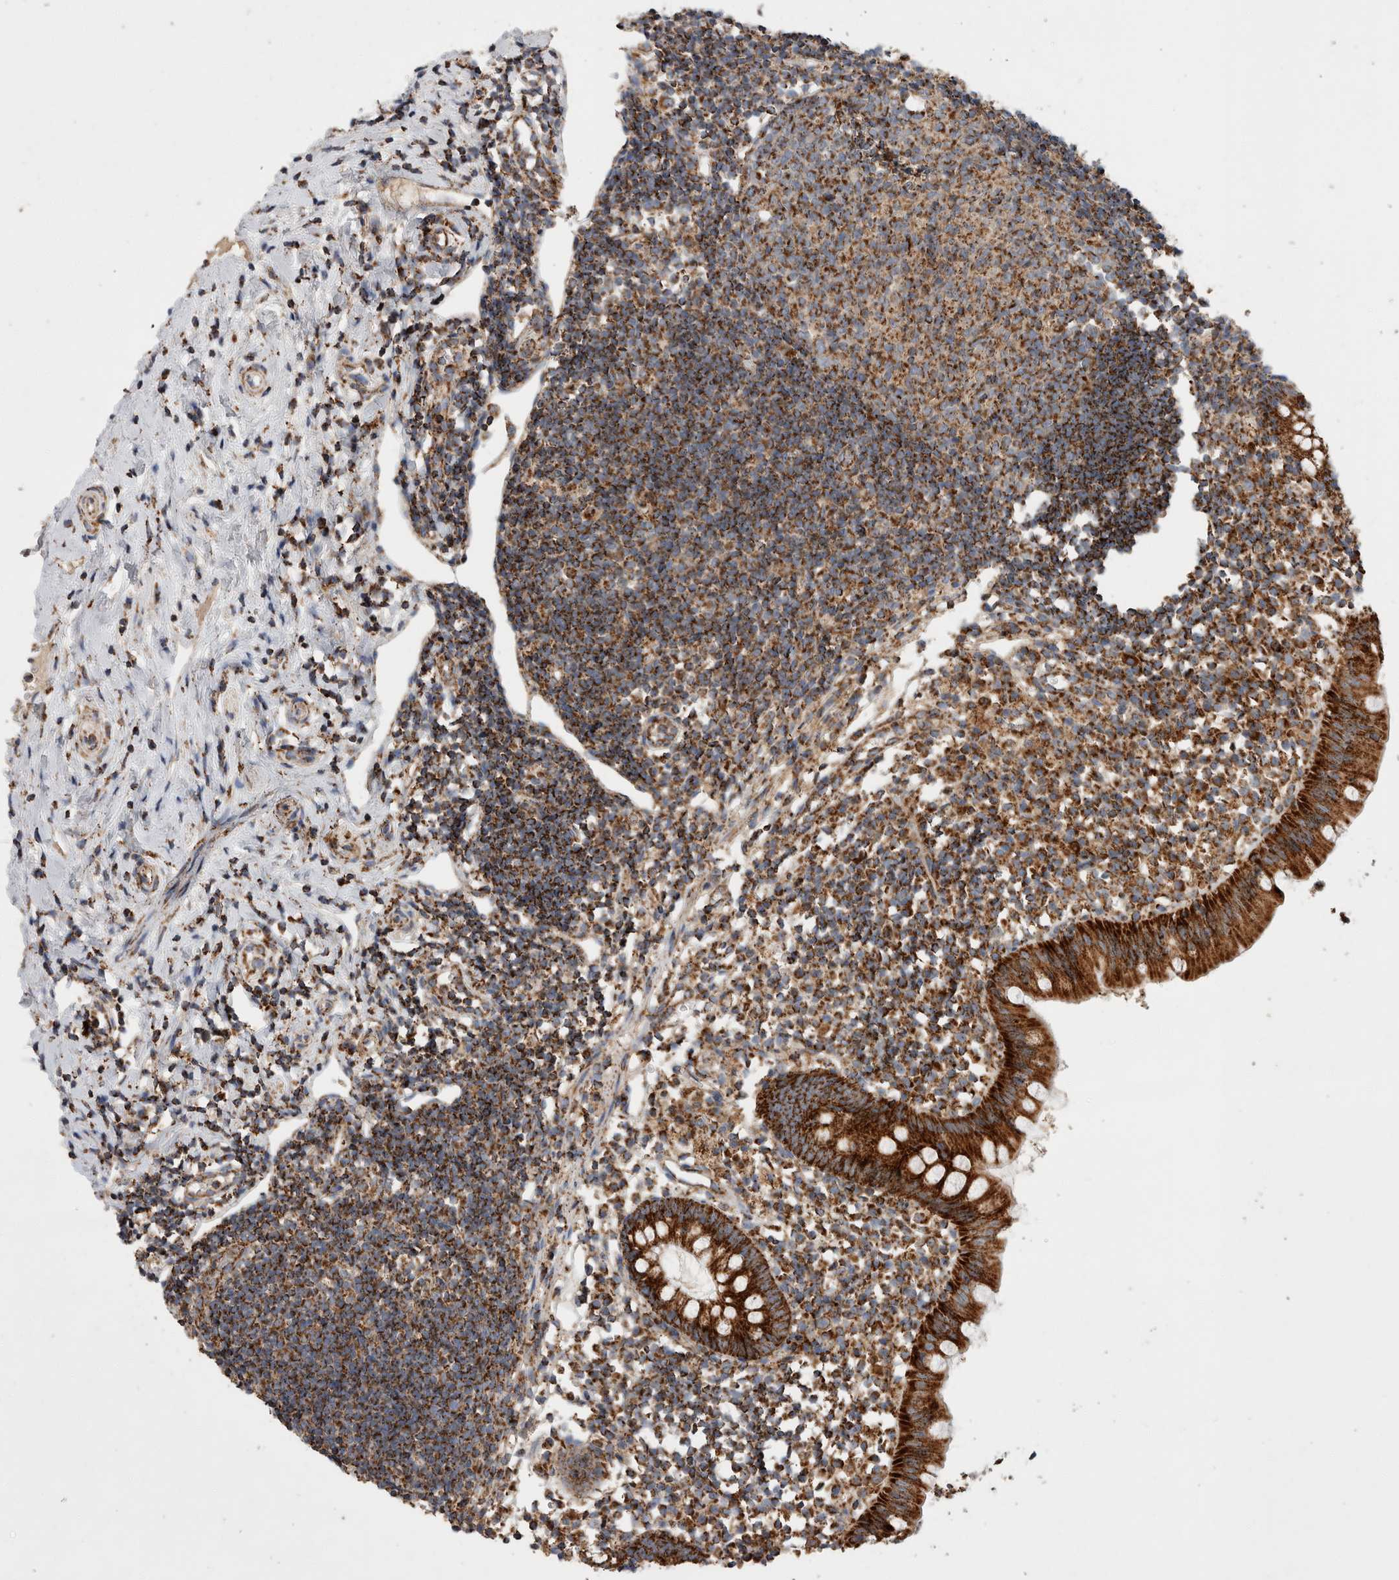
{"staining": {"intensity": "strong", "quantity": ">75%", "location": "cytoplasmic/membranous"}, "tissue": "appendix", "cell_type": "Glandular cells", "image_type": "normal", "snomed": [{"axis": "morphology", "description": "Normal tissue, NOS"}, {"axis": "topography", "description": "Appendix"}], "caption": "Immunohistochemical staining of benign human appendix exhibits high levels of strong cytoplasmic/membranous expression in approximately >75% of glandular cells. Nuclei are stained in blue.", "gene": "IARS2", "patient": {"sex": "female", "age": 20}}